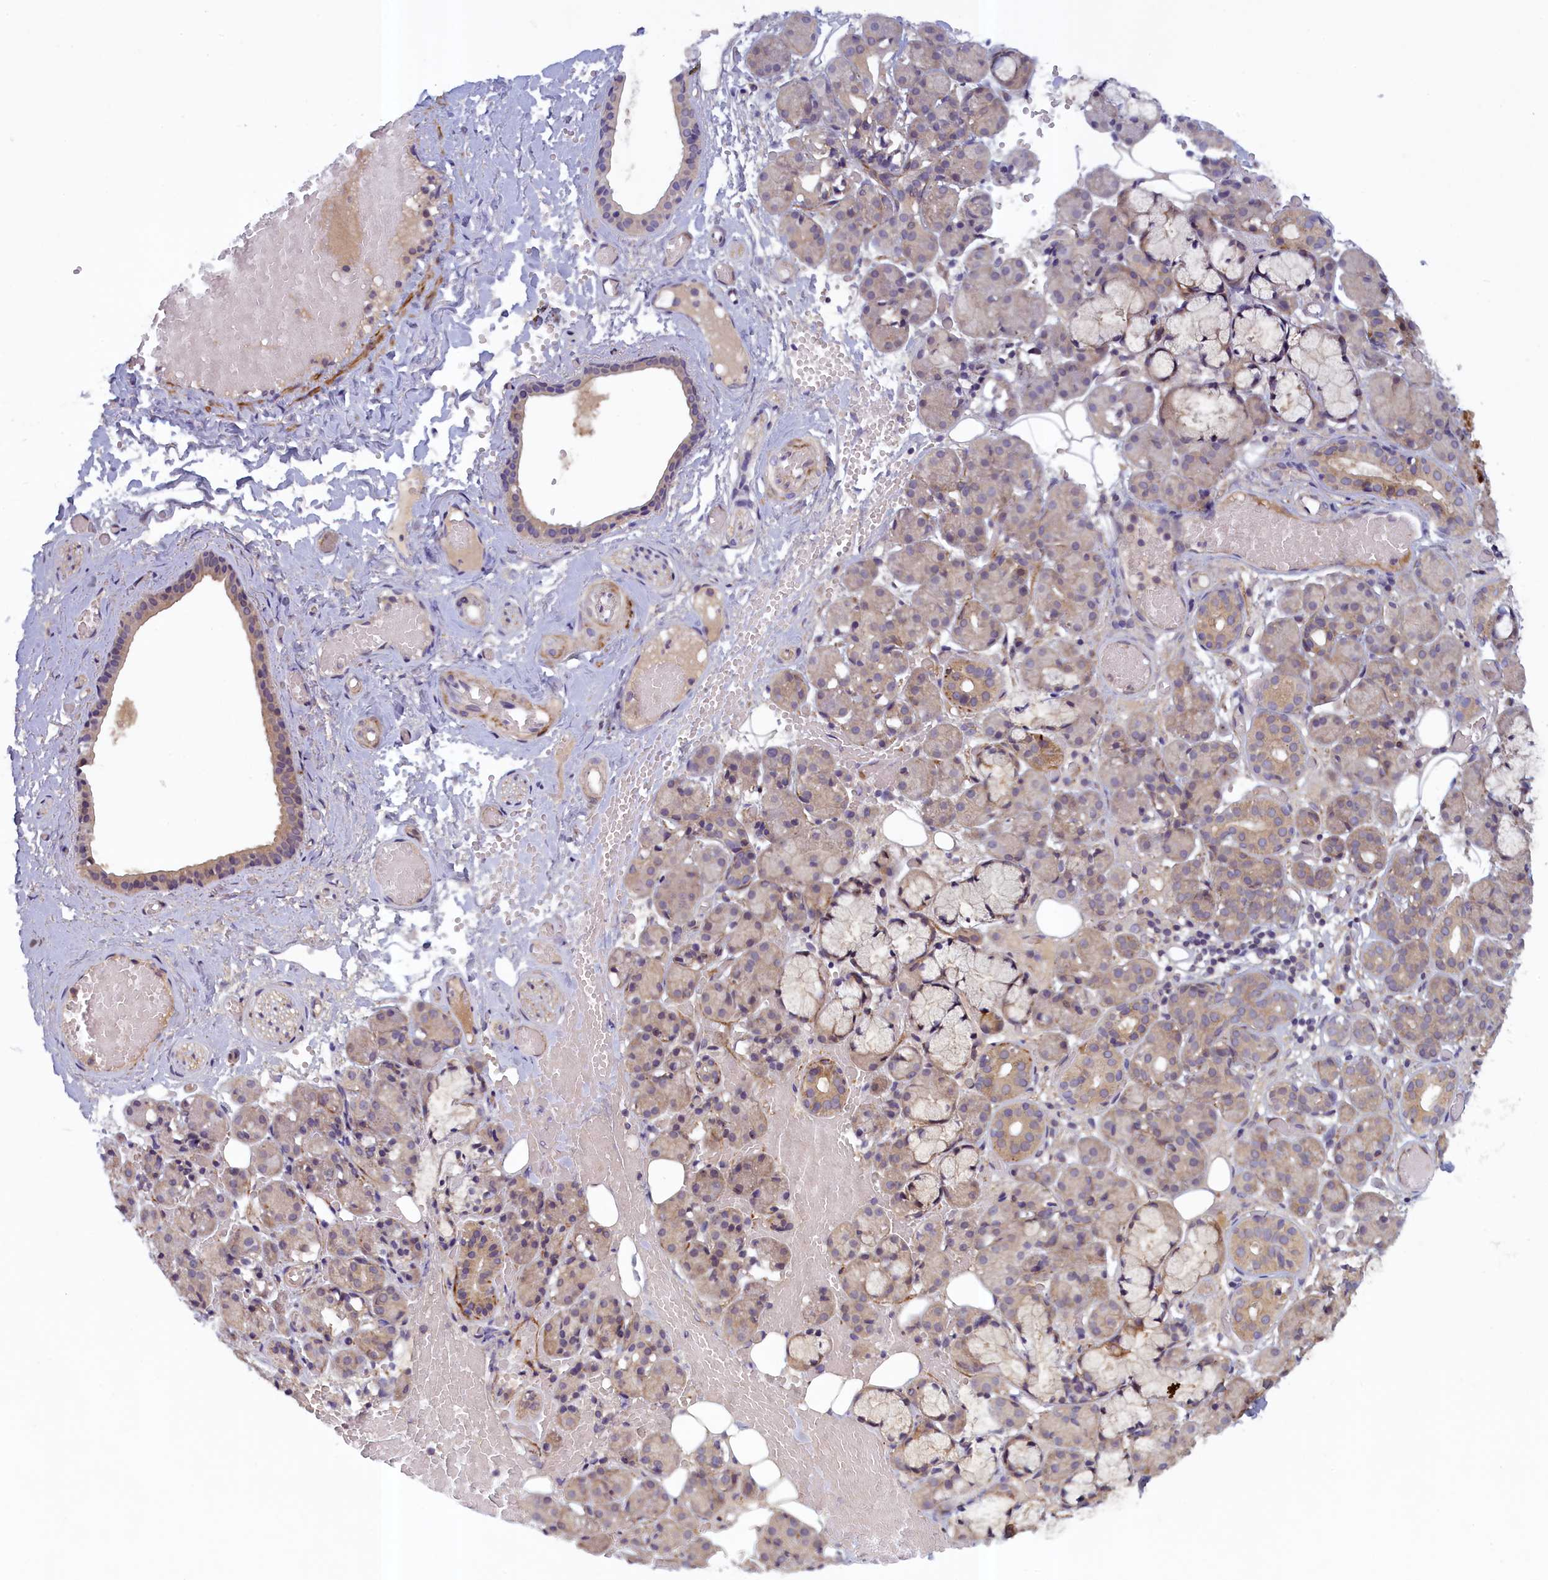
{"staining": {"intensity": "weak", "quantity": "25%-75%", "location": "cytoplasmic/membranous"}, "tissue": "salivary gland", "cell_type": "Glandular cells", "image_type": "normal", "snomed": [{"axis": "morphology", "description": "Normal tissue, NOS"}, {"axis": "topography", "description": "Salivary gland"}], "caption": "The image exhibits a brown stain indicating the presence of a protein in the cytoplasmic/membranous of glandular cells in salivary gland.", "gene": "NUBP1", "patient": {"sex": "male", "age": 63}}